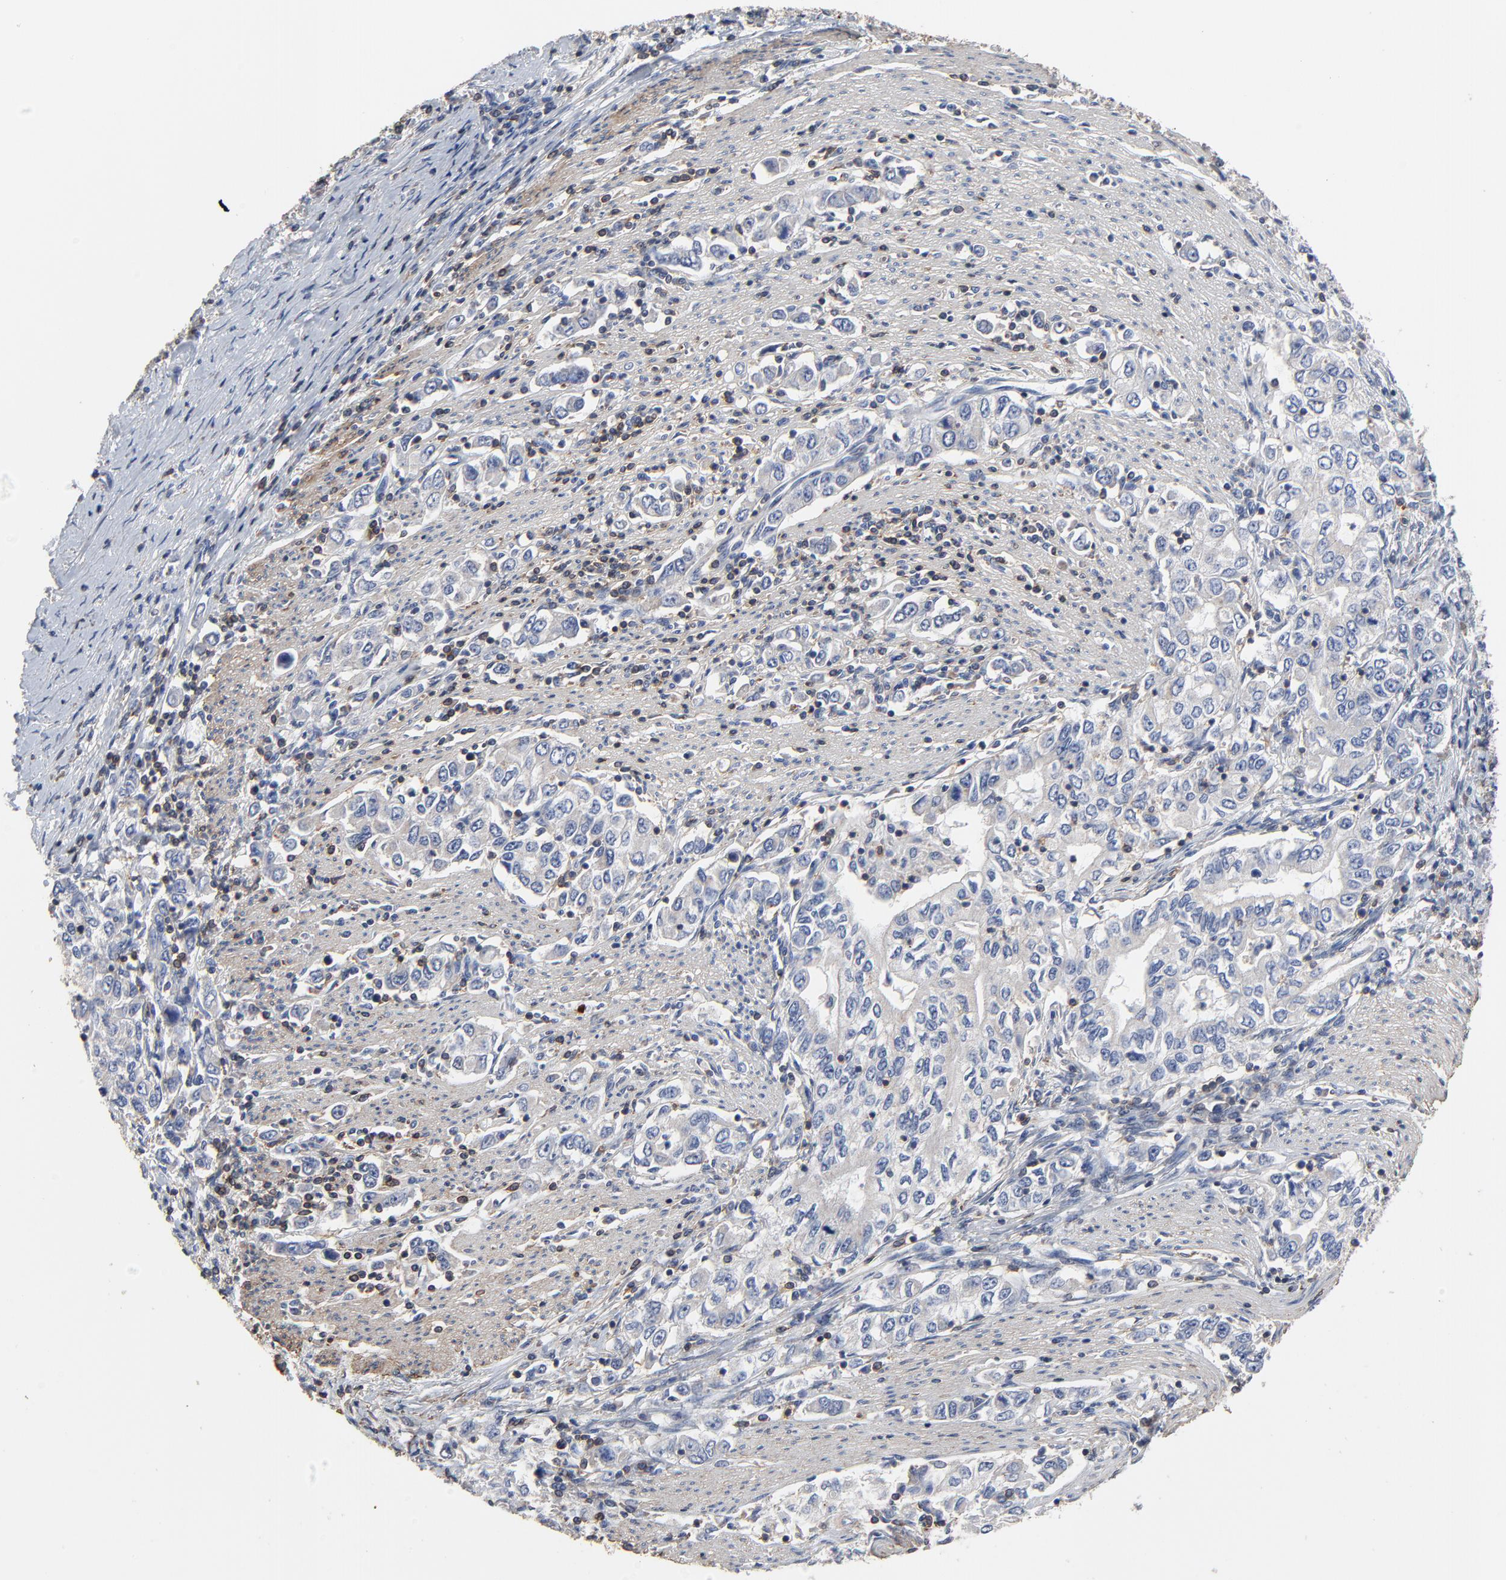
{"staining": {"intensity": "negative", "quantity": "none", "location": "none"}, "tissue": "stomach cancer", "cell_type": "Tumor cells", "image_type": "cancer", "snomed": [{"axis": "morphology", "description": "Adenocarcinoma, NOS"}, {"axis": "topography", "description": "Stomach, lower"}], "caption": "This is an IHC micrograph of human stomach cancer (adenocarcinoma). There is no positivity in tumor cells.", "gene": "SKAP1", "patient": {"sex": "female", "age": 72}}